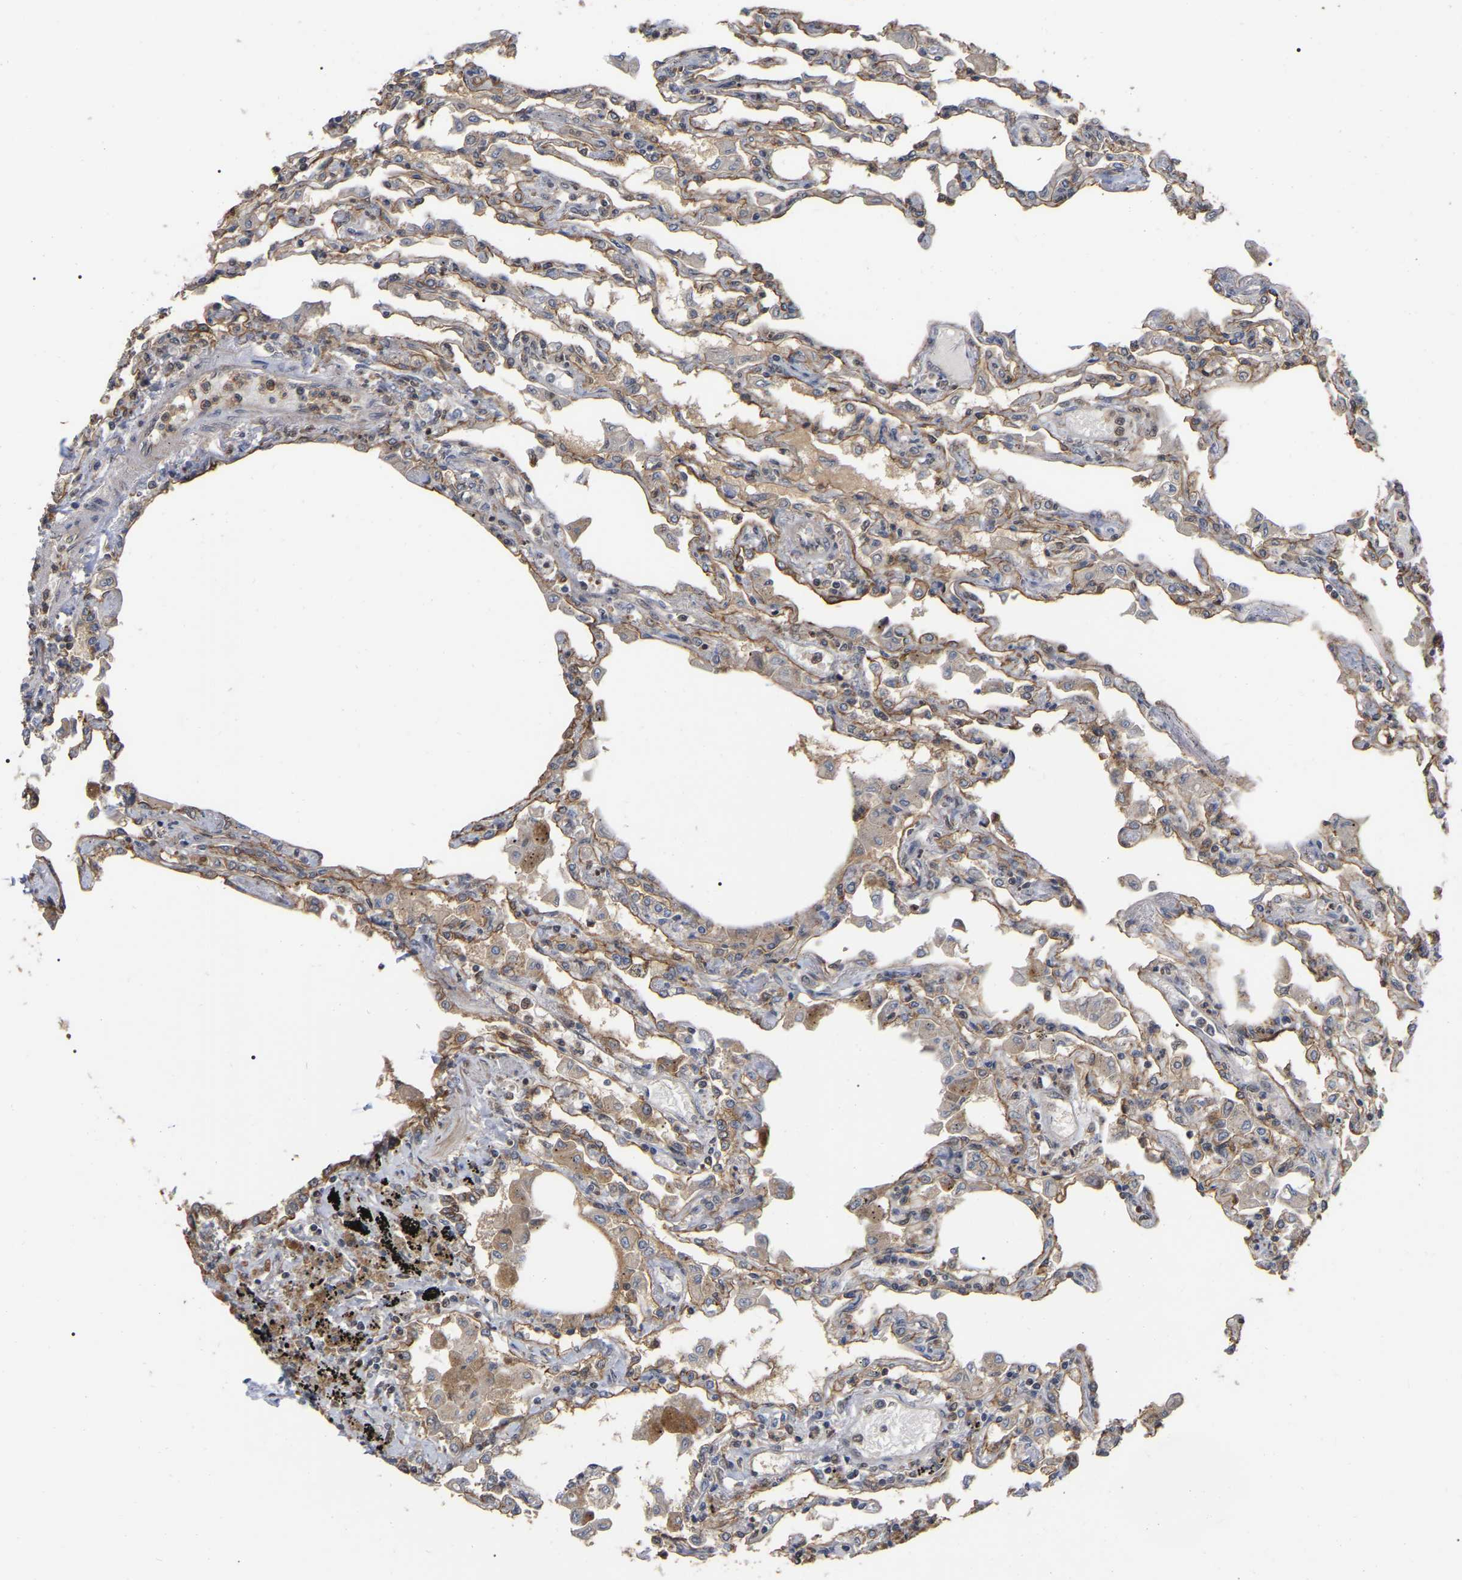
{"staining": {"intensity": "weak", "quantity": "<25%", "location": "cytoplasmic/membranous"}, "tissue": "lung", "cell_type": "Alveolar cells", "image_type": "normal", "snomed": [{"axis": "morphology", "description": "Normal tissue, NOS"}, {"axis": "topography", "description": "Bronchus"}, {"axis": "topography", "description": "Lung"}], "caption": "IHC of normal human lung exhibits no expression in alveolar cells.", "gene": "FAM219A", "patient": {"sex": "female", "age": 49}}